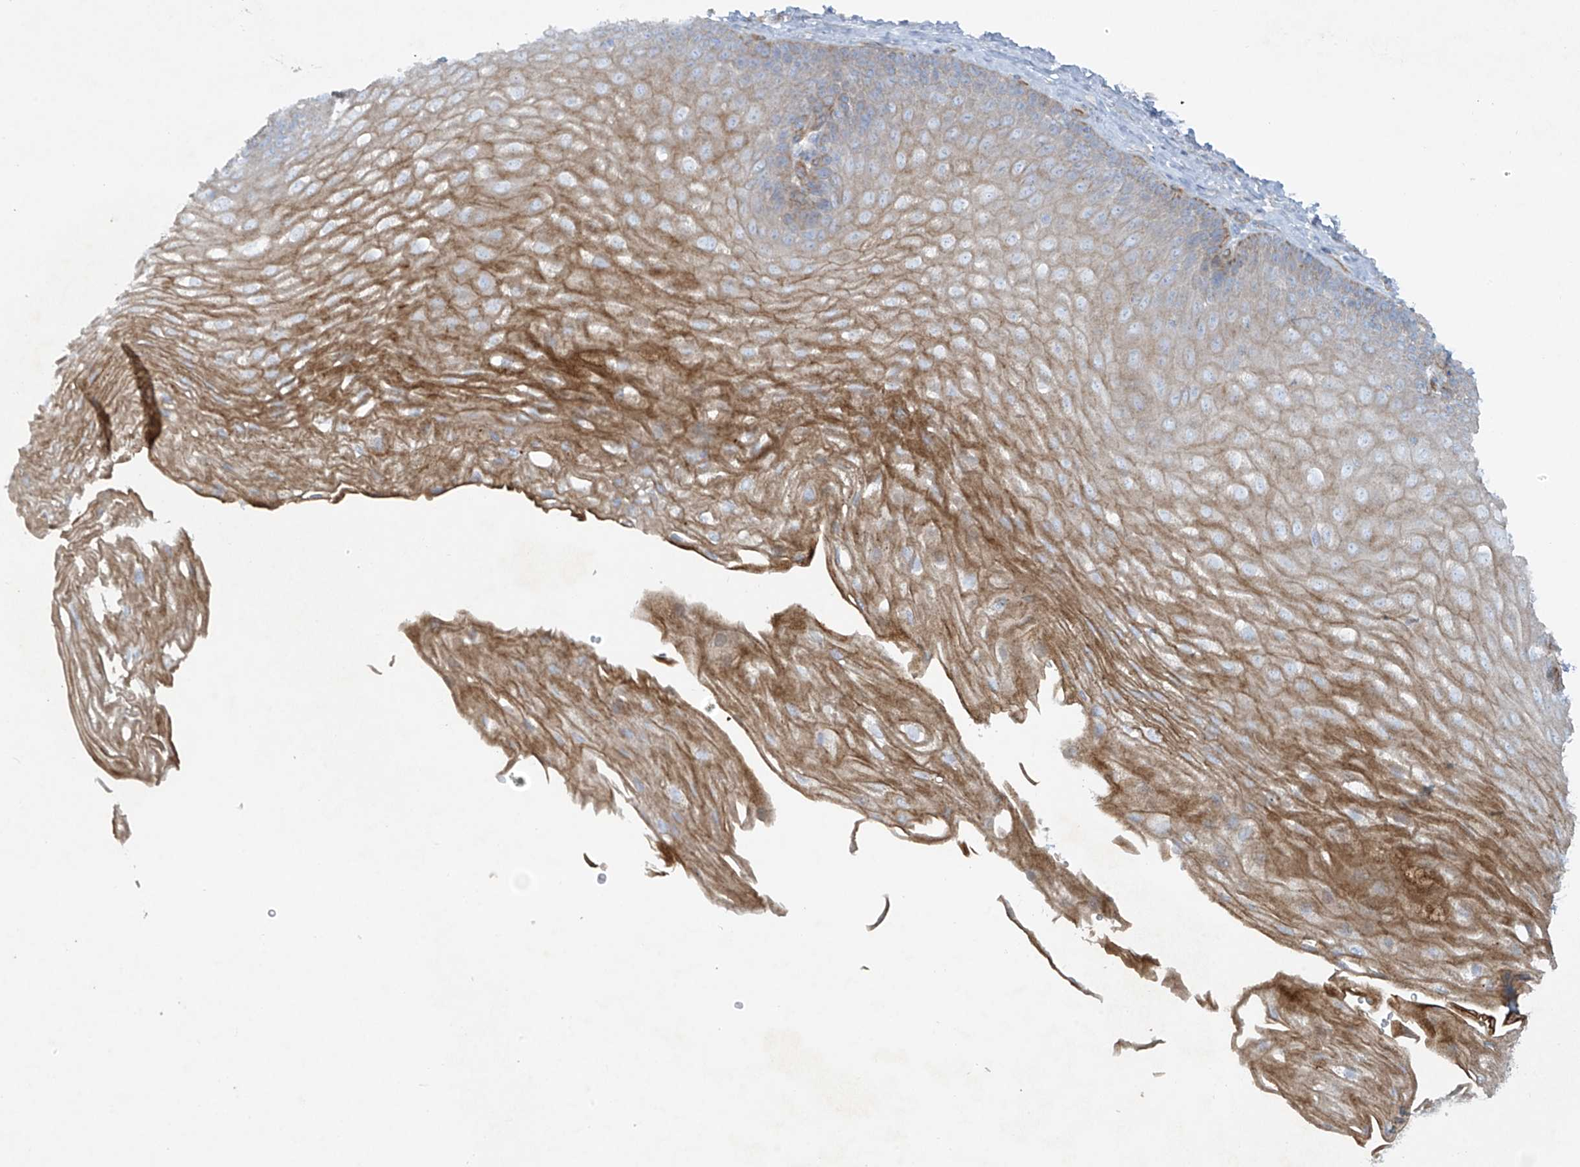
{"staining": {"intensity": "moderate", "quantity": "25%-75%", "location": "cytoplasmic/membranous"}, "tissue": "esophagus", "cell_type": "Squamous epithelial cells", "image_type": "normal", "snomed": [{"axis": "morphology", "description": "Normal tissue, NOS"}, {"axis": "topography", "description": "Esophagus"}], "caption": "Immunohistochemical staining of normal human esophagus shows medium levels of moderate cytoplasmic/membranous staining in about 25%-75% of squamous epithelial cells.", "gene": "VAMP5", "patient": {"sex": "female", "age": 66}}